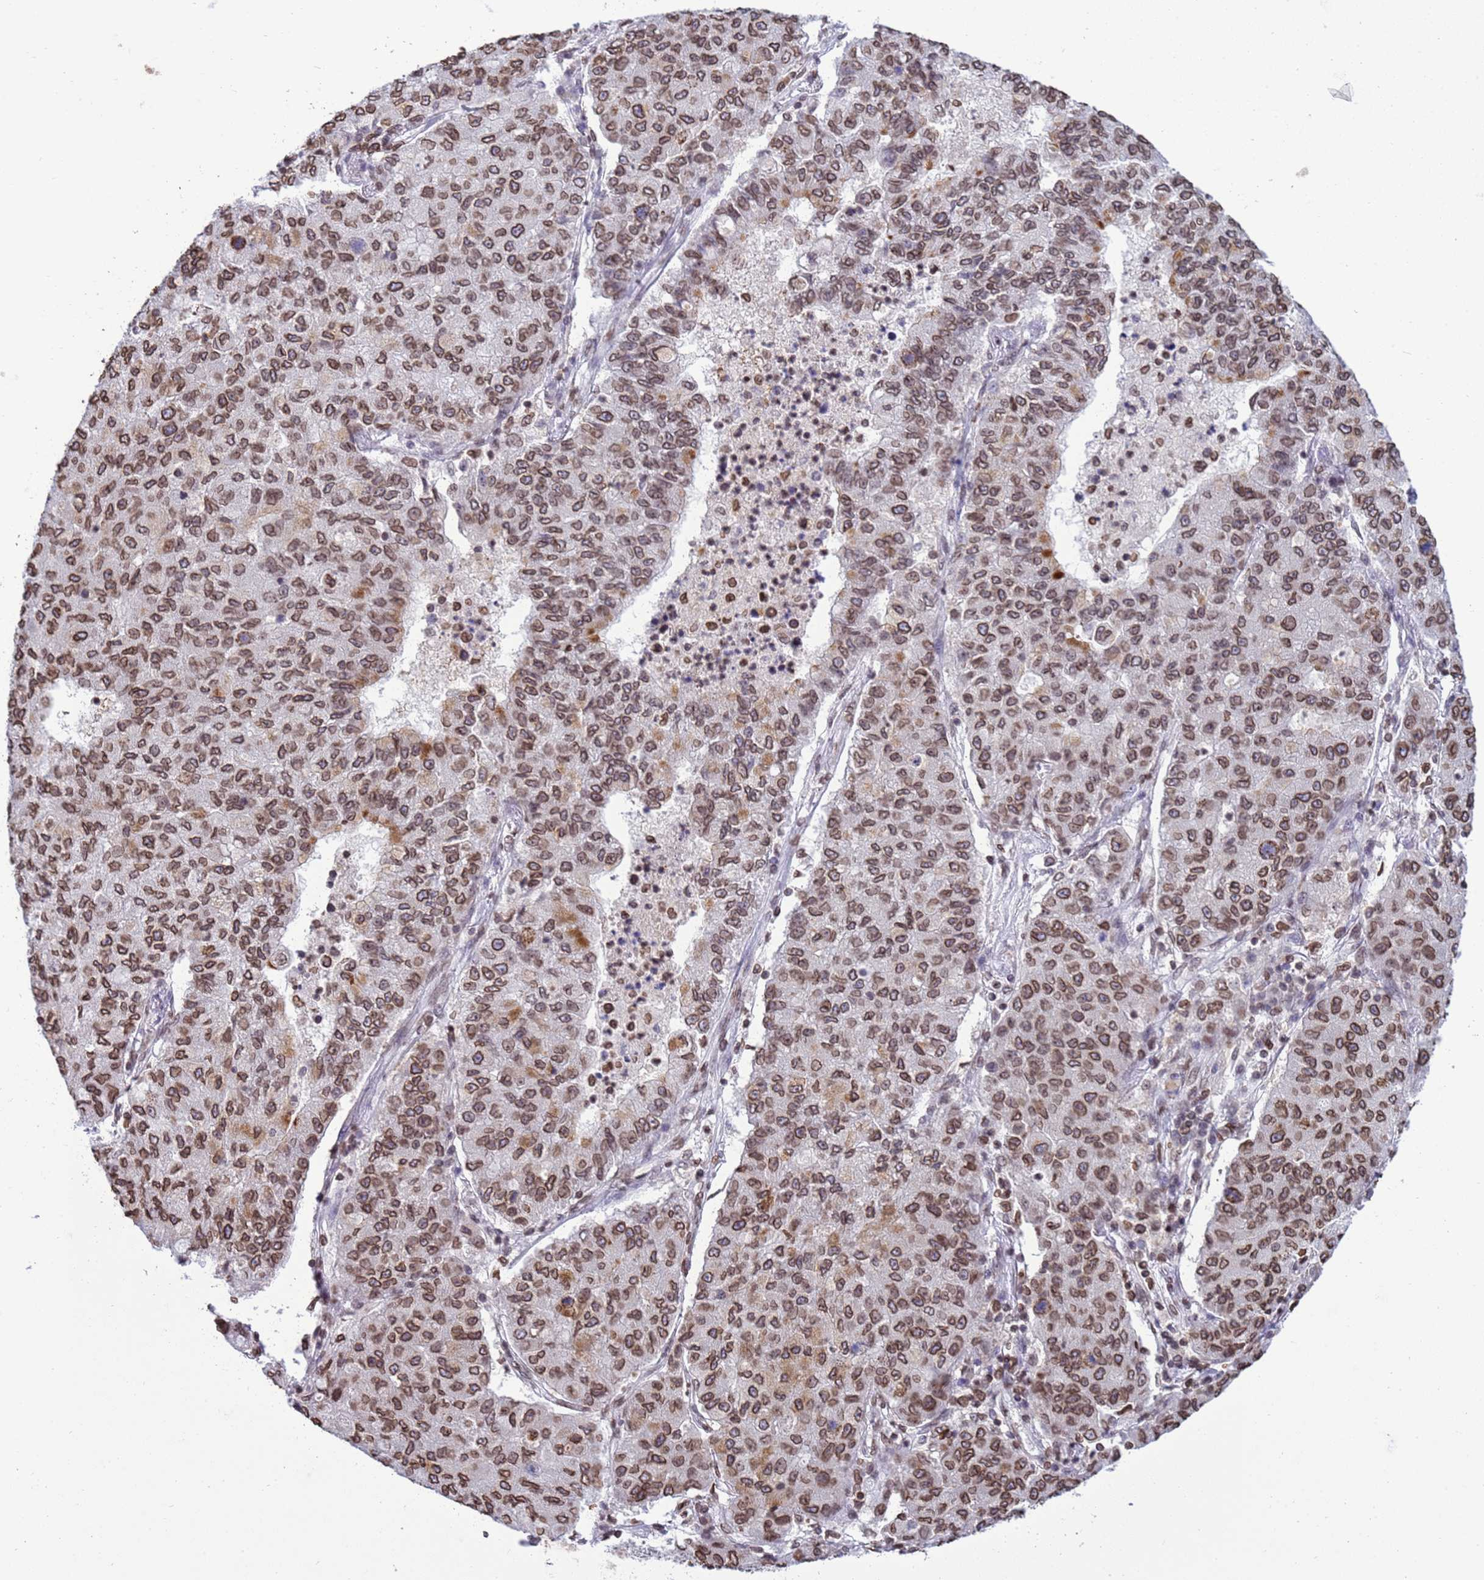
{"staining": {"intensity": "moderate", "quantity": ">75%", "location": "cytoplasmic/membranous,nuclear"}, "tissue": "lung cancer", "cell_type": "Tumor cells", "image_type": "cancer", "snomed": [{"axis": "morphology", "description": "Squamous cell carcinoma, NOS"}, {"axis": "topography", "description": "Lung"}], "caption": "Lung squamous cell carcinoma stained with DAB (3,3'-diaminobenzidine) immunohistochemistry shows medium levels of moderate cytoplasmic/membranous and nuclear staining in about >75% of tumor cells.", "gene": "DHX37", "patient": {"sex": "male", "age": 74}}